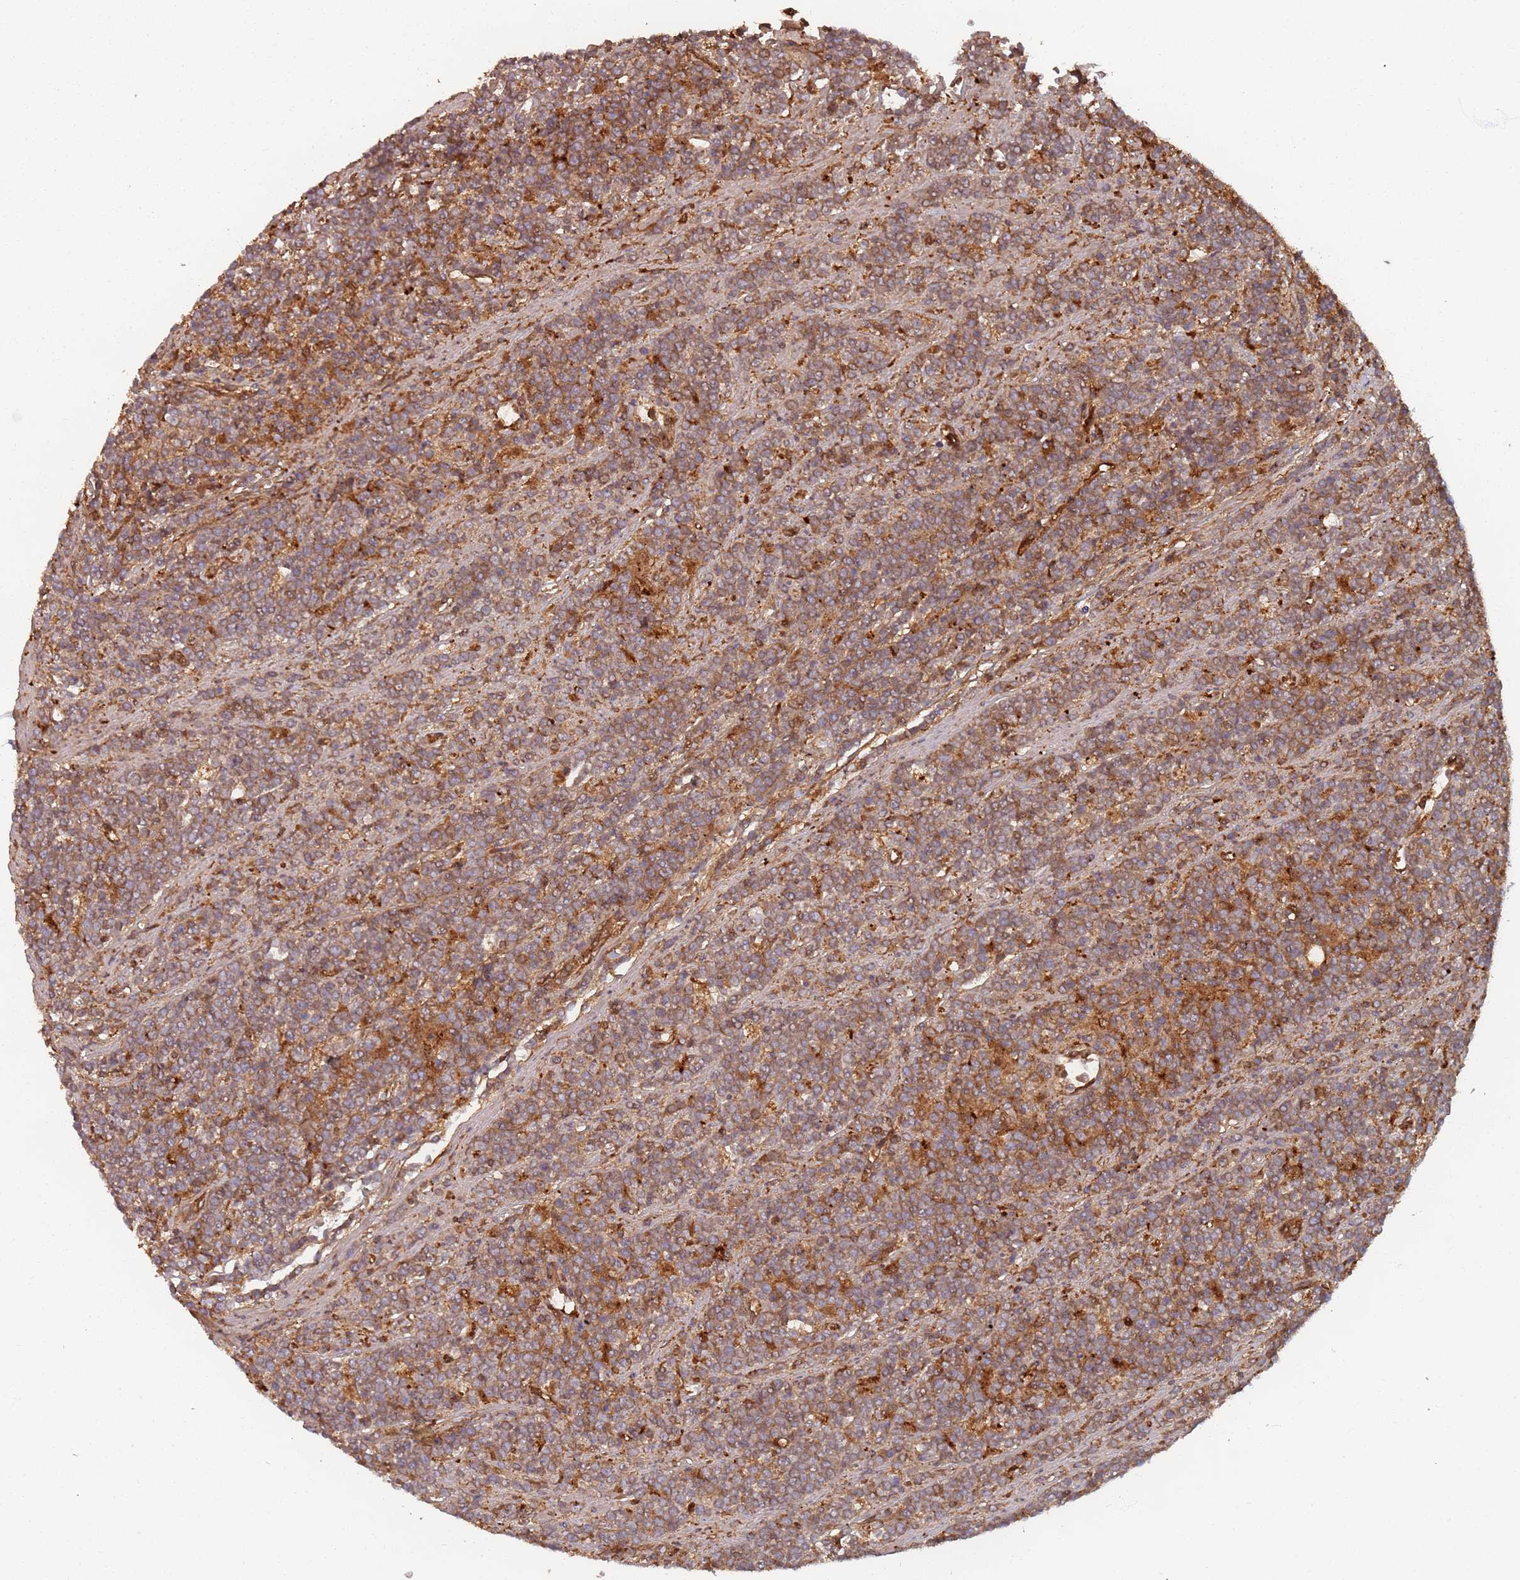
{"staining": {"intensity": "weak", "quantity": "25%-75%", "location": "cytoplasmic/membranous"}, "tissue": "lymphoma", "cell_type": "Tumor cells", "image_type": "cancer", "snomed": [{"axis": "morphology", "description": "Malignant lymphoma, non-Hodgkin's type, High grade"}, {"axis": "topography", "description": "Small intestine"}, {"axis": "topography", "description": "Colon"}], "caption": "This is a histology image of IHC staining of lymphoma, which shows weak expression in the cytoplasmic/membranous of tumor cells.", "gene": "SDCCAG8", "patient": {"sex": "male", "age": 8}}